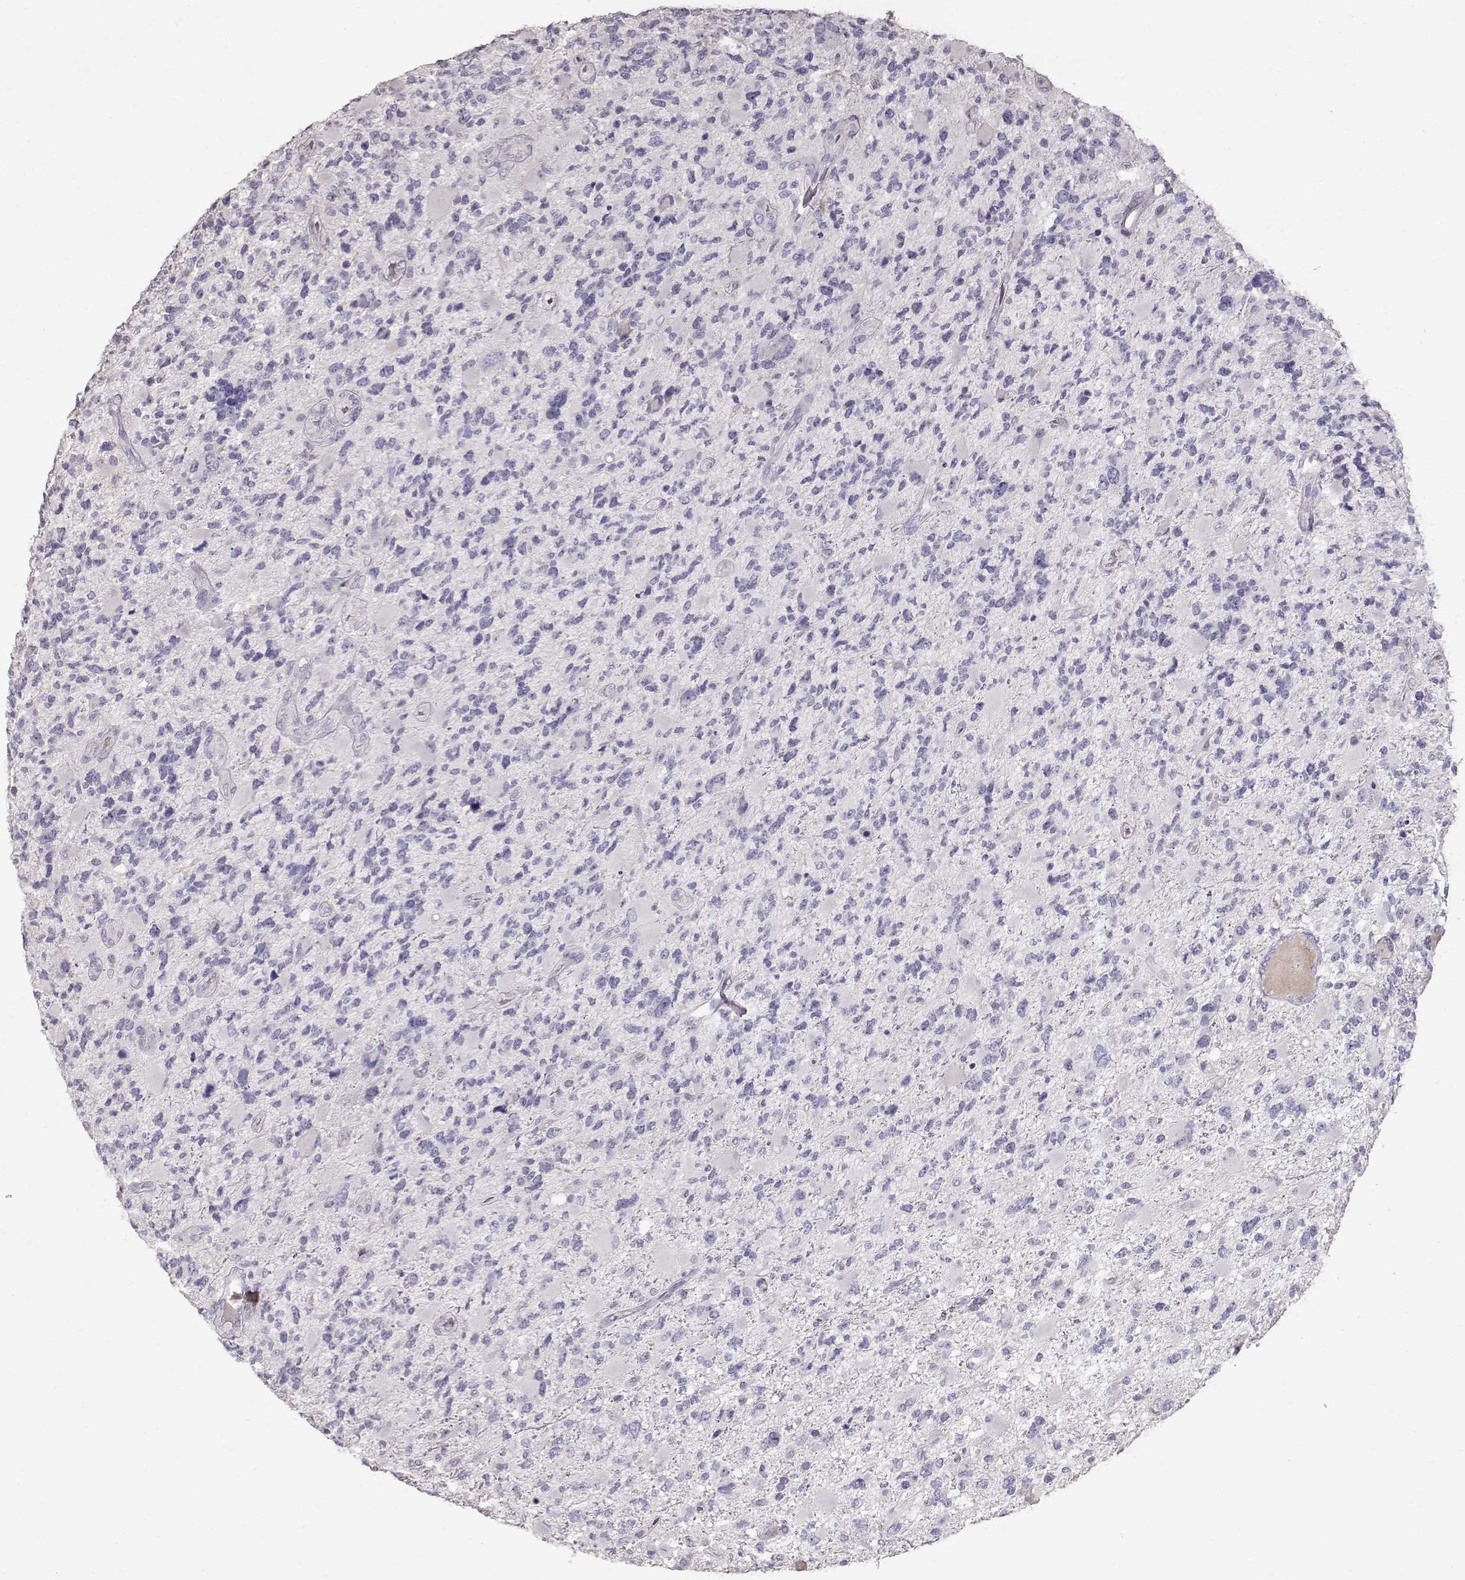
{"staining": {"intensity": "negative", "quantity": "none", "location": "none"}, "tissue": "glioma", "cell_type": "Tumor cells", "image_type": "cancer", "snomed": [{"axis": "morphology", "description": "Glioma, malignant, High grade"}, {"axis": "topography", "description": "Brain"}], "caption": "Glioma stained for a protein using IHC demonstrates no expression tumor cells.", "gene": "SLC18A1", "patient": {"sex": "female", "age": 71}}